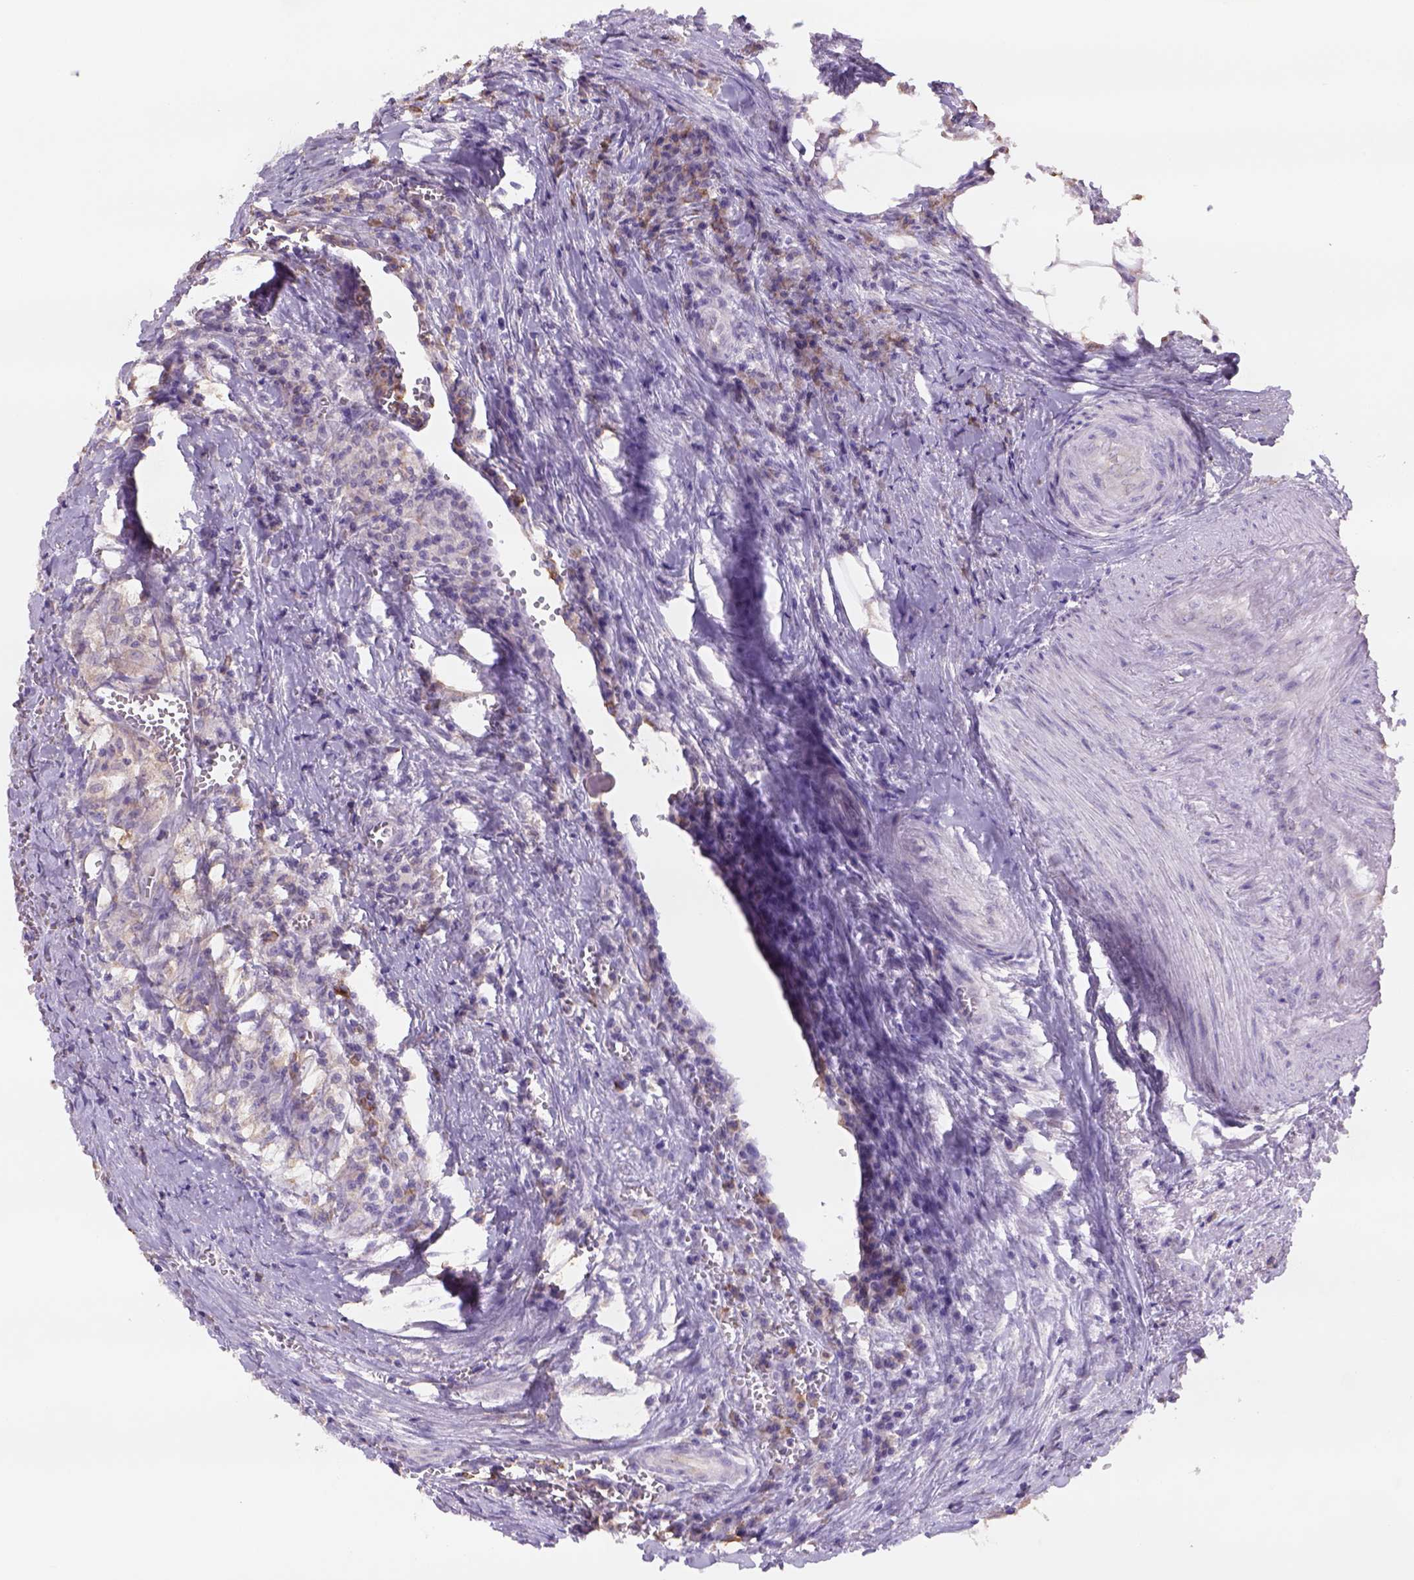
{"staining": {"intensity": "weak", "quantity": ">75%", "location": "cytoplasmic/membranous"}, "tissue": "colorectal cancer", "cell_type": "Tumor cells", "image_type": "cancer", "snomed": [{"axis": "morphology", "description": "Adenocarcinoma, NOS"}, {"axis": "topography", "description": "Colon"}], "caption": "Colorectal cancer (adenocarcinoma) tissue displays weak cytoplasmic/membranous expression in approximately >75% of tumor cells", "gene": "NAALAD2", "patient": {"sex": "female", "age": 82}}